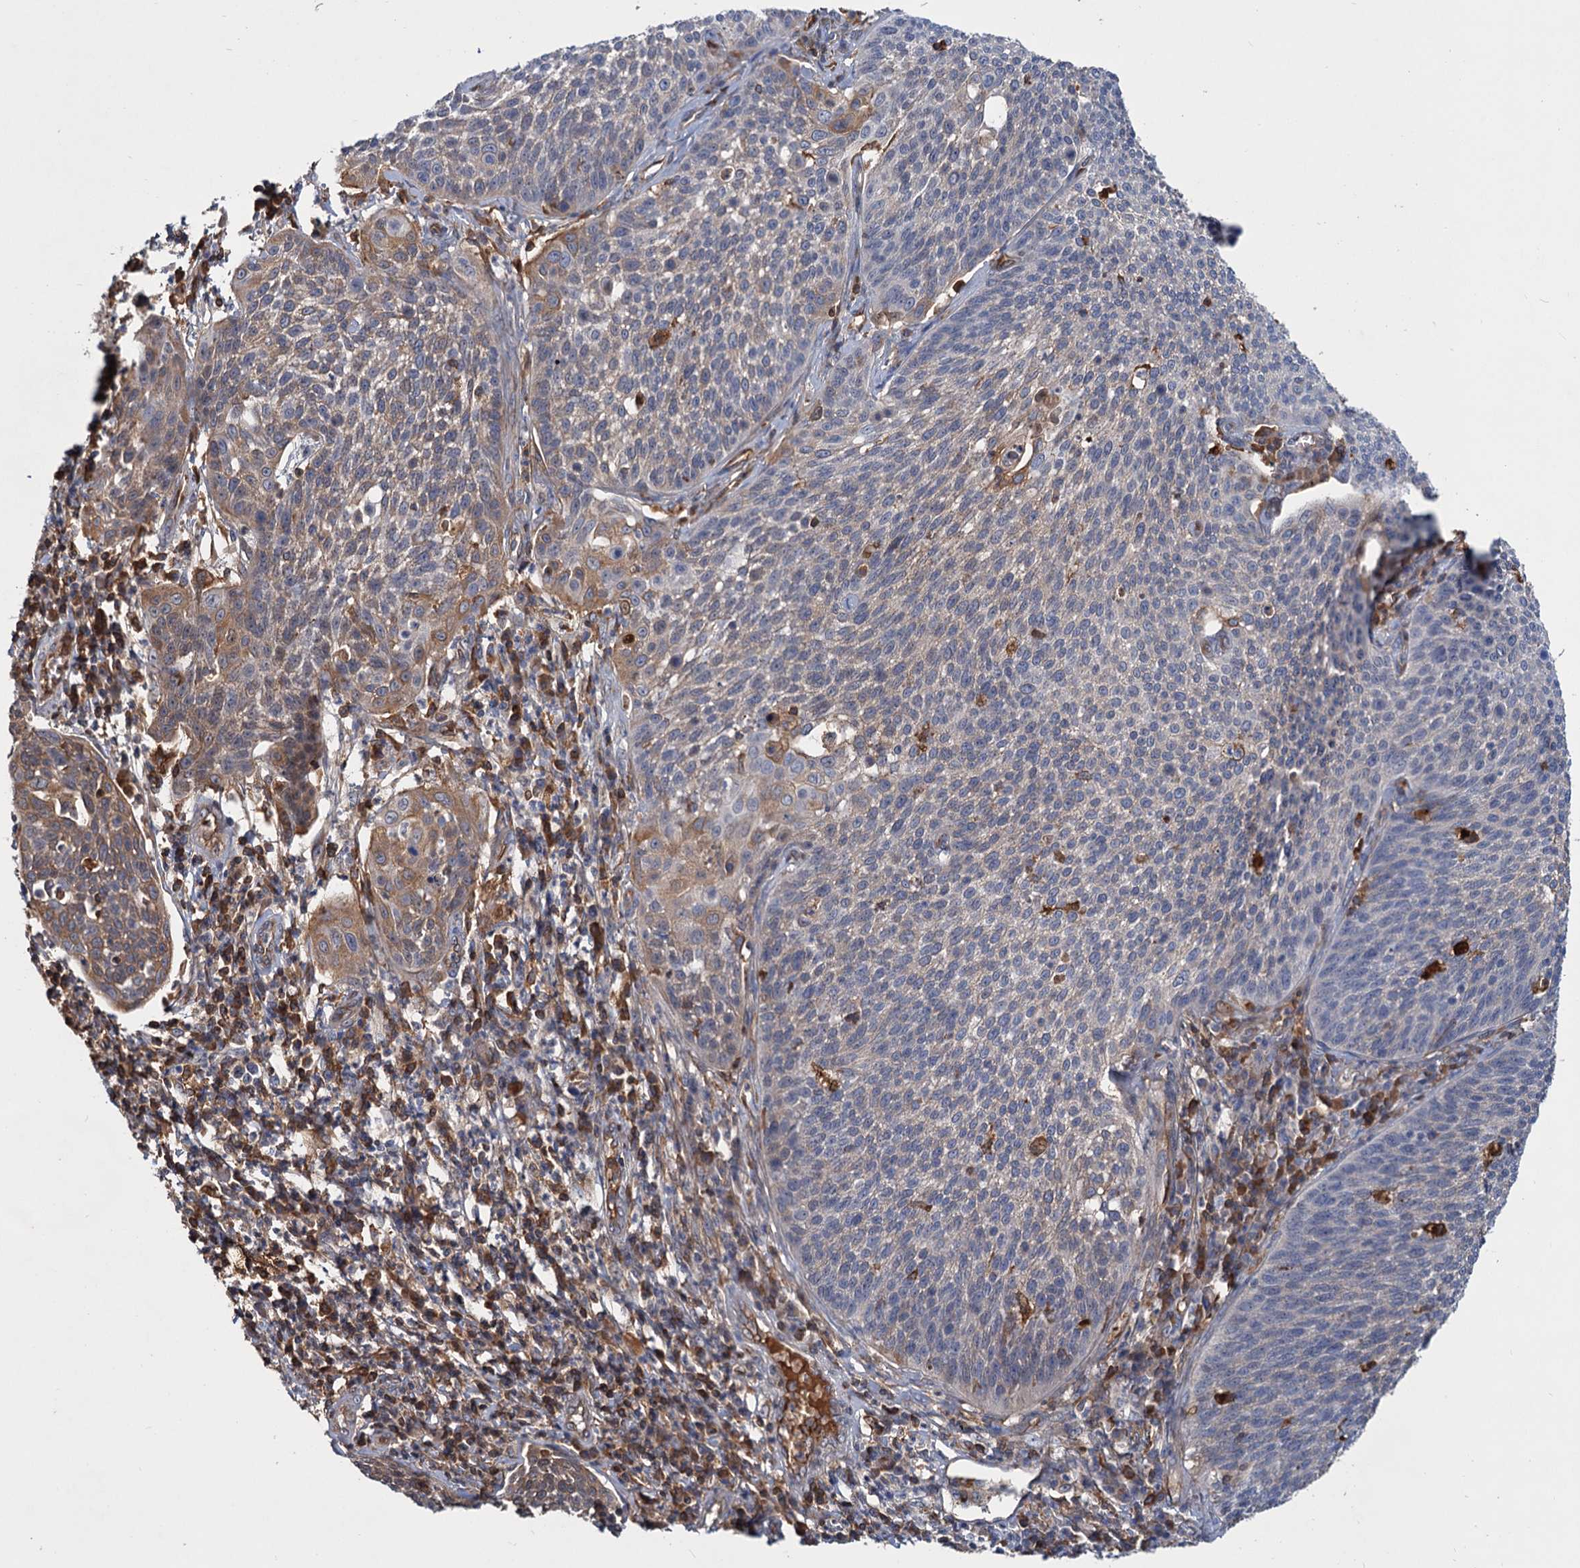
{"staining": {"intensity": "moderate", "quantity": "<25%", "location": "cytoplasmic/membranous"}, "tissue": "cervical cancer", "cell_type": "Tumor cells", "image_type": "cancer", "snomed": [{"axis": "morphology", "description": "Squamous cell carcinoma, NOS"}, {"axis": "topography", "description": "Cervix"}], "caption": "Immunohistochemical staining of human cervical cancer reveals moderate cytoplasmic/membranous protein expression in about <25% of tumor cells. The staining is performed using DAB brown chromogen to label protein expression. The nuclei are counter-stained blue using hematoxylin.", "gene": "CHRD", "patient": {"sex": "female", "age": 34}}